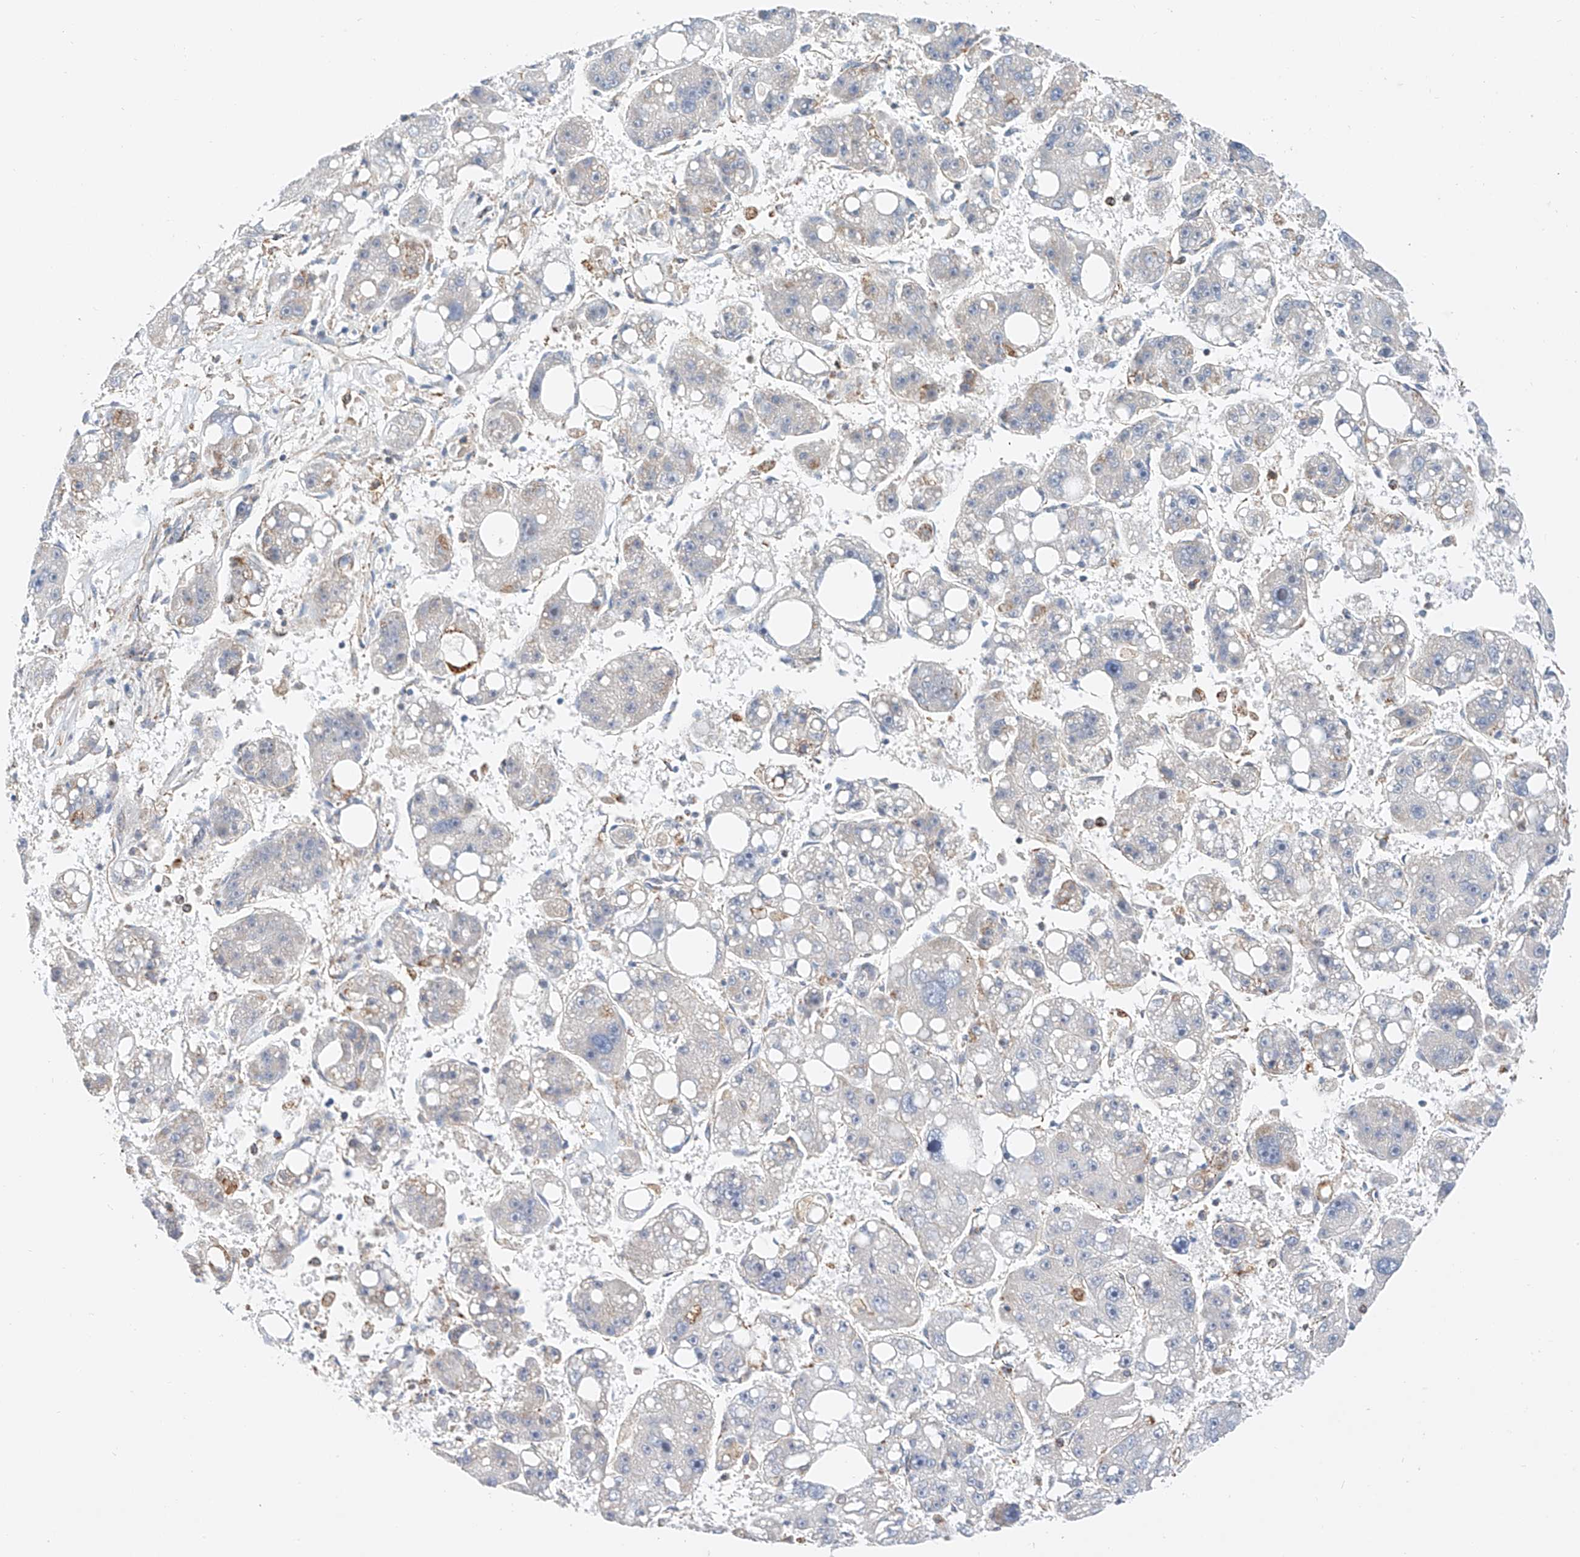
{"staining": {"intensity": "moderate", "quantity": "<25%", "location": "cytoplasmic/membranous"}, "tissue": "liver cancer", "cell_type": "Tumor cells", "image_type": "cancer", "snomed": [{"axis": "morphology", "description": "Carcinoma, Hepatocellular, NOS"}, {"axis": "topography", "description": "Liver"}], "caption": "A micrograph of hepatocellular carcinoma (liver) stained for a protein demonstrates moderate cytoplasmic/membranous brown staining in tumor cells.", "gene": "NDUFV3", "patient": {"sex": "female", "age": 61}}